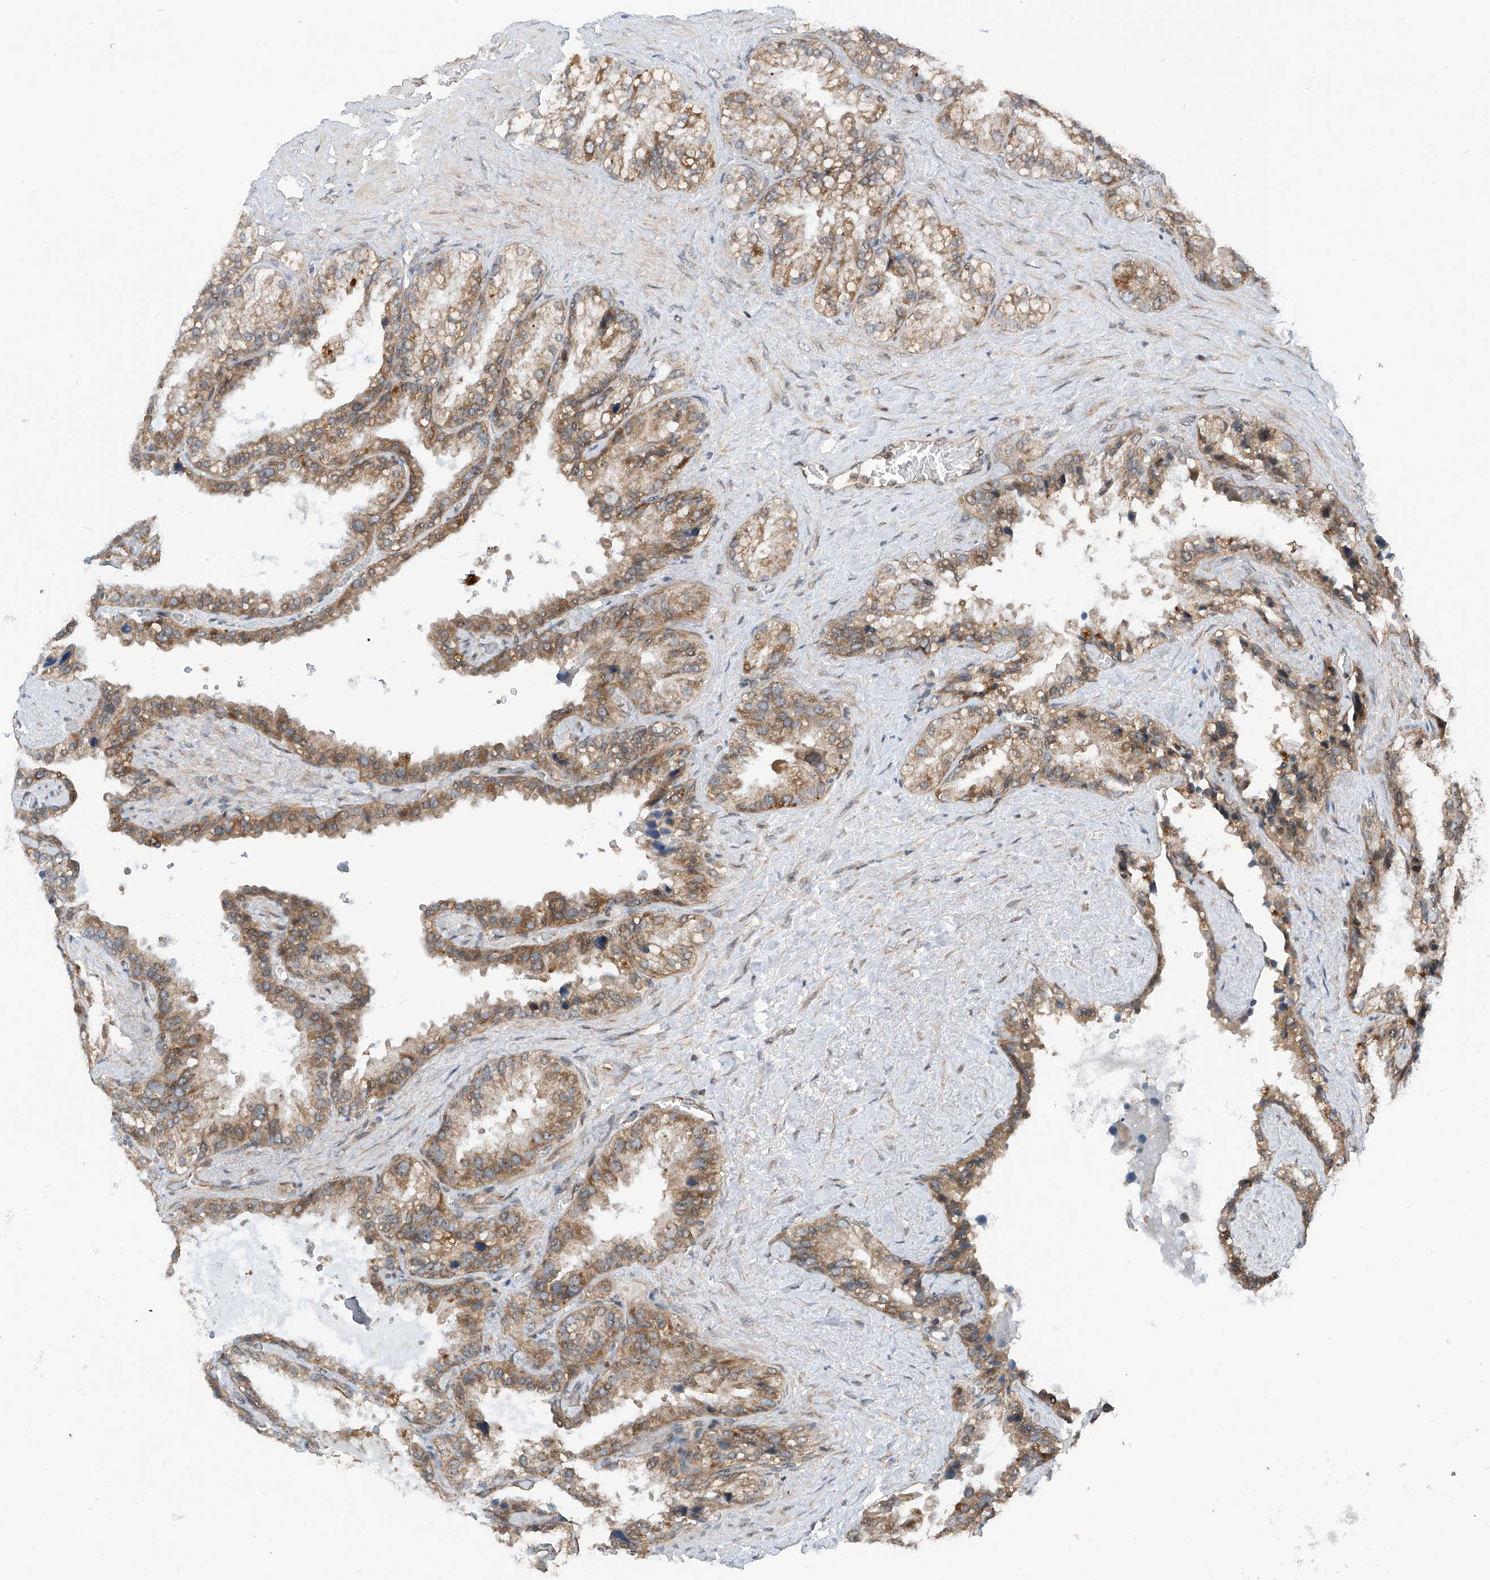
{"staining": {"intensity": "moderate", "quantity": ">75%", "location": "cytoplasmic/membranous,nuclear"}, "tissue": "seminal vesicle", "cell_type": "Glandular cells", "image_type": "normal", "snomed": [{"axis": "morphology", "description": "Normal tissue, NOS"}, {"axis": "topography", "description": "Prostate"}, {"axis": "topography", "description": "Seminal veicle"}], "caption": "DAB immunohistochemical staining of normal human seminal vesicle exhibits moderate cytoplasmic/membranous,nuclear protein expression in approximately >75% of glandular cells. The protein of interest is shown in brown color, while the nuclei are stained blue.", "gene": "C1orf131", "patient": {"sex": "male", "age": 68}}